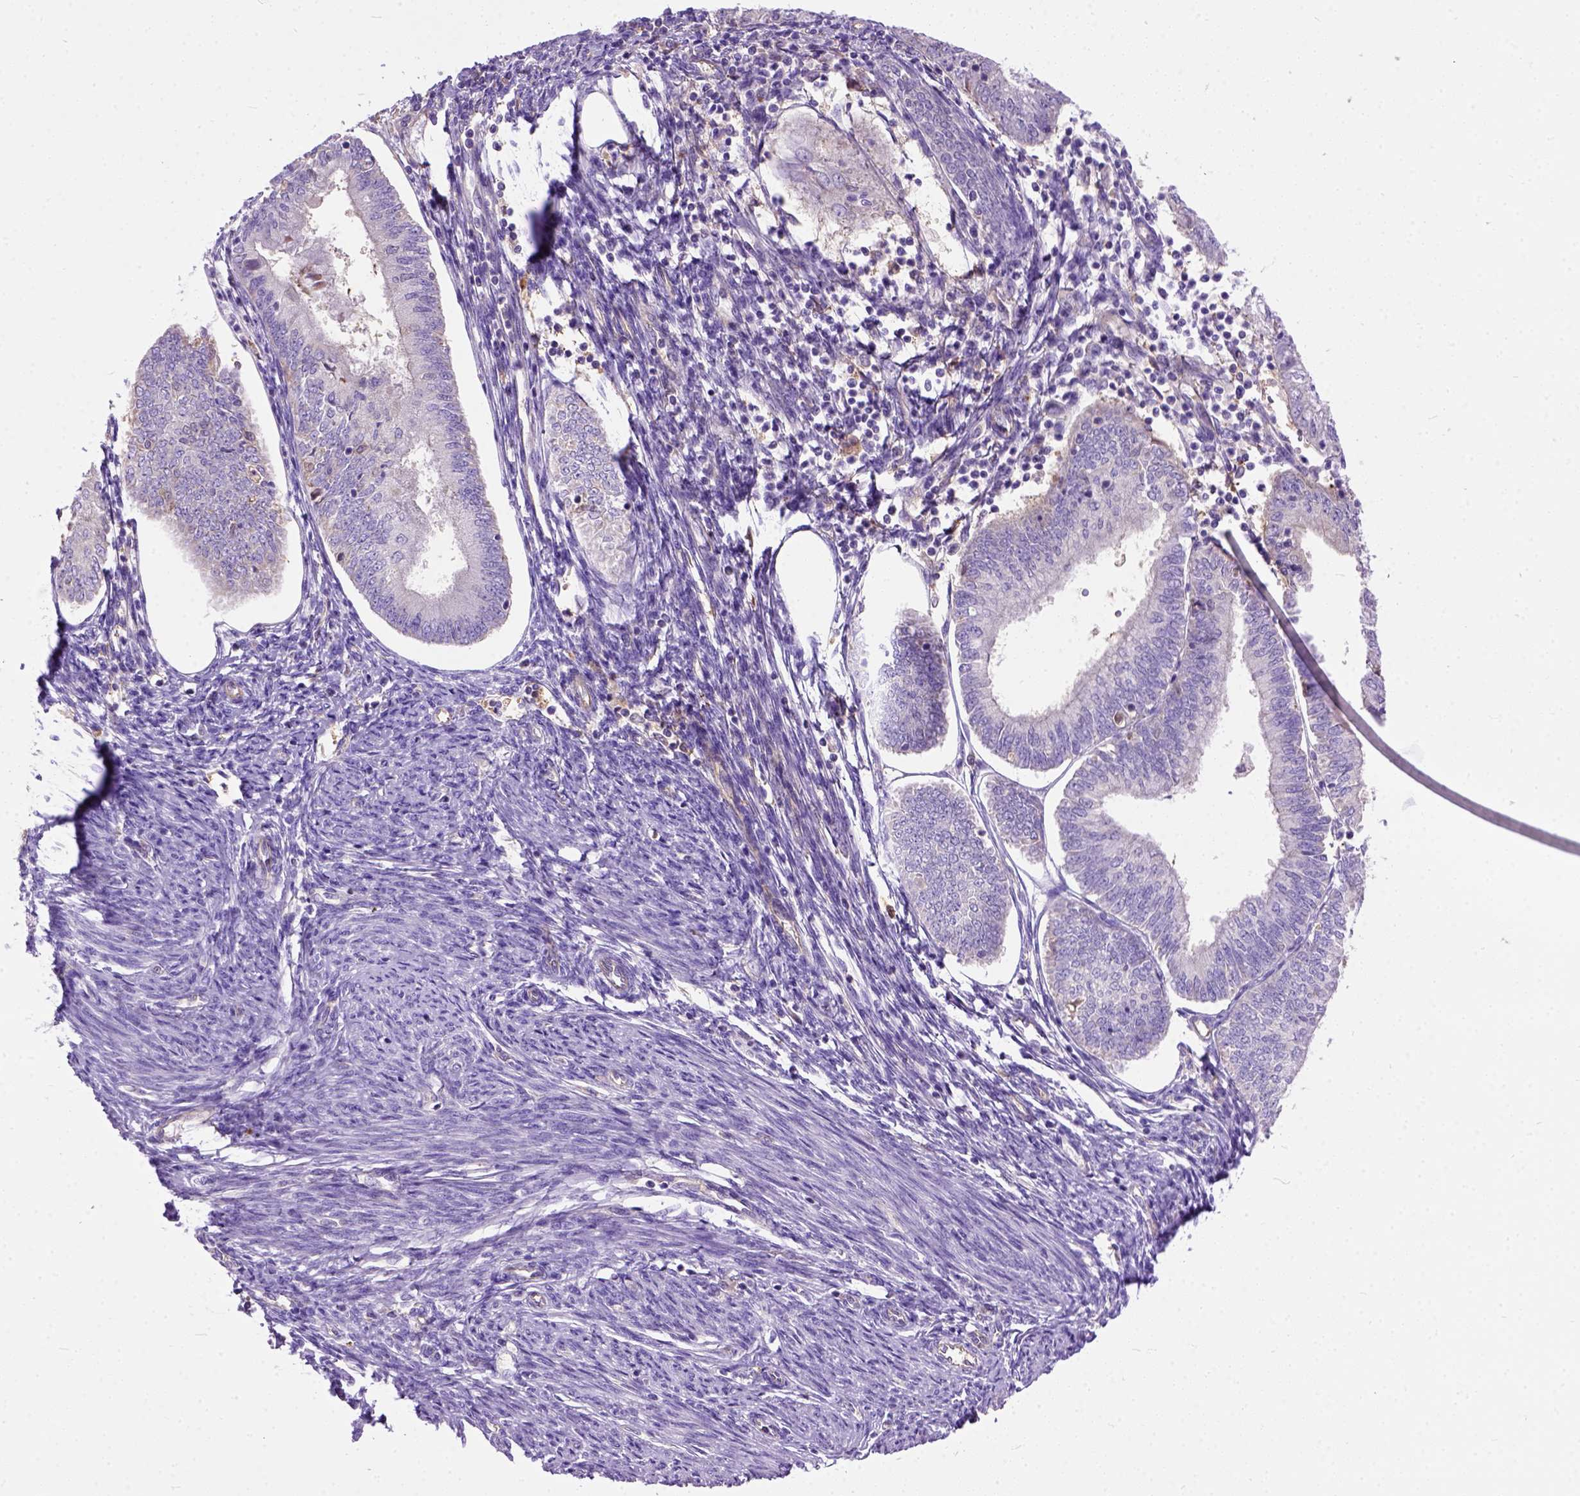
{"staining": {"intensity": "negative", "quantity": "none", "location": "none"}, "tissue": "endometrial cancer", "cell_type": "Tumor cells", "image_type": "cancer", "snomed": [{"axis": "morphology", "description": "Adenocarcinoma, NOS"}, {"axis": "topography", "description": "Endometrium"}], "caption": "Immunohistochemistry histopathology image of neoplastic tissue: endometrial adenocarcinoma stained with DAB (3,3'-diaminobenzidine) displays no significant protein staining in tumor cells. Brightfield microscopy of immunohistochemistry stained with DAB (3,3'-diaminobenzidine) (brown) and hematoxylin (blue), captured at high magnification.", "gene": "SEMA4F", "patient": {"sex": "female", "age": 55}}